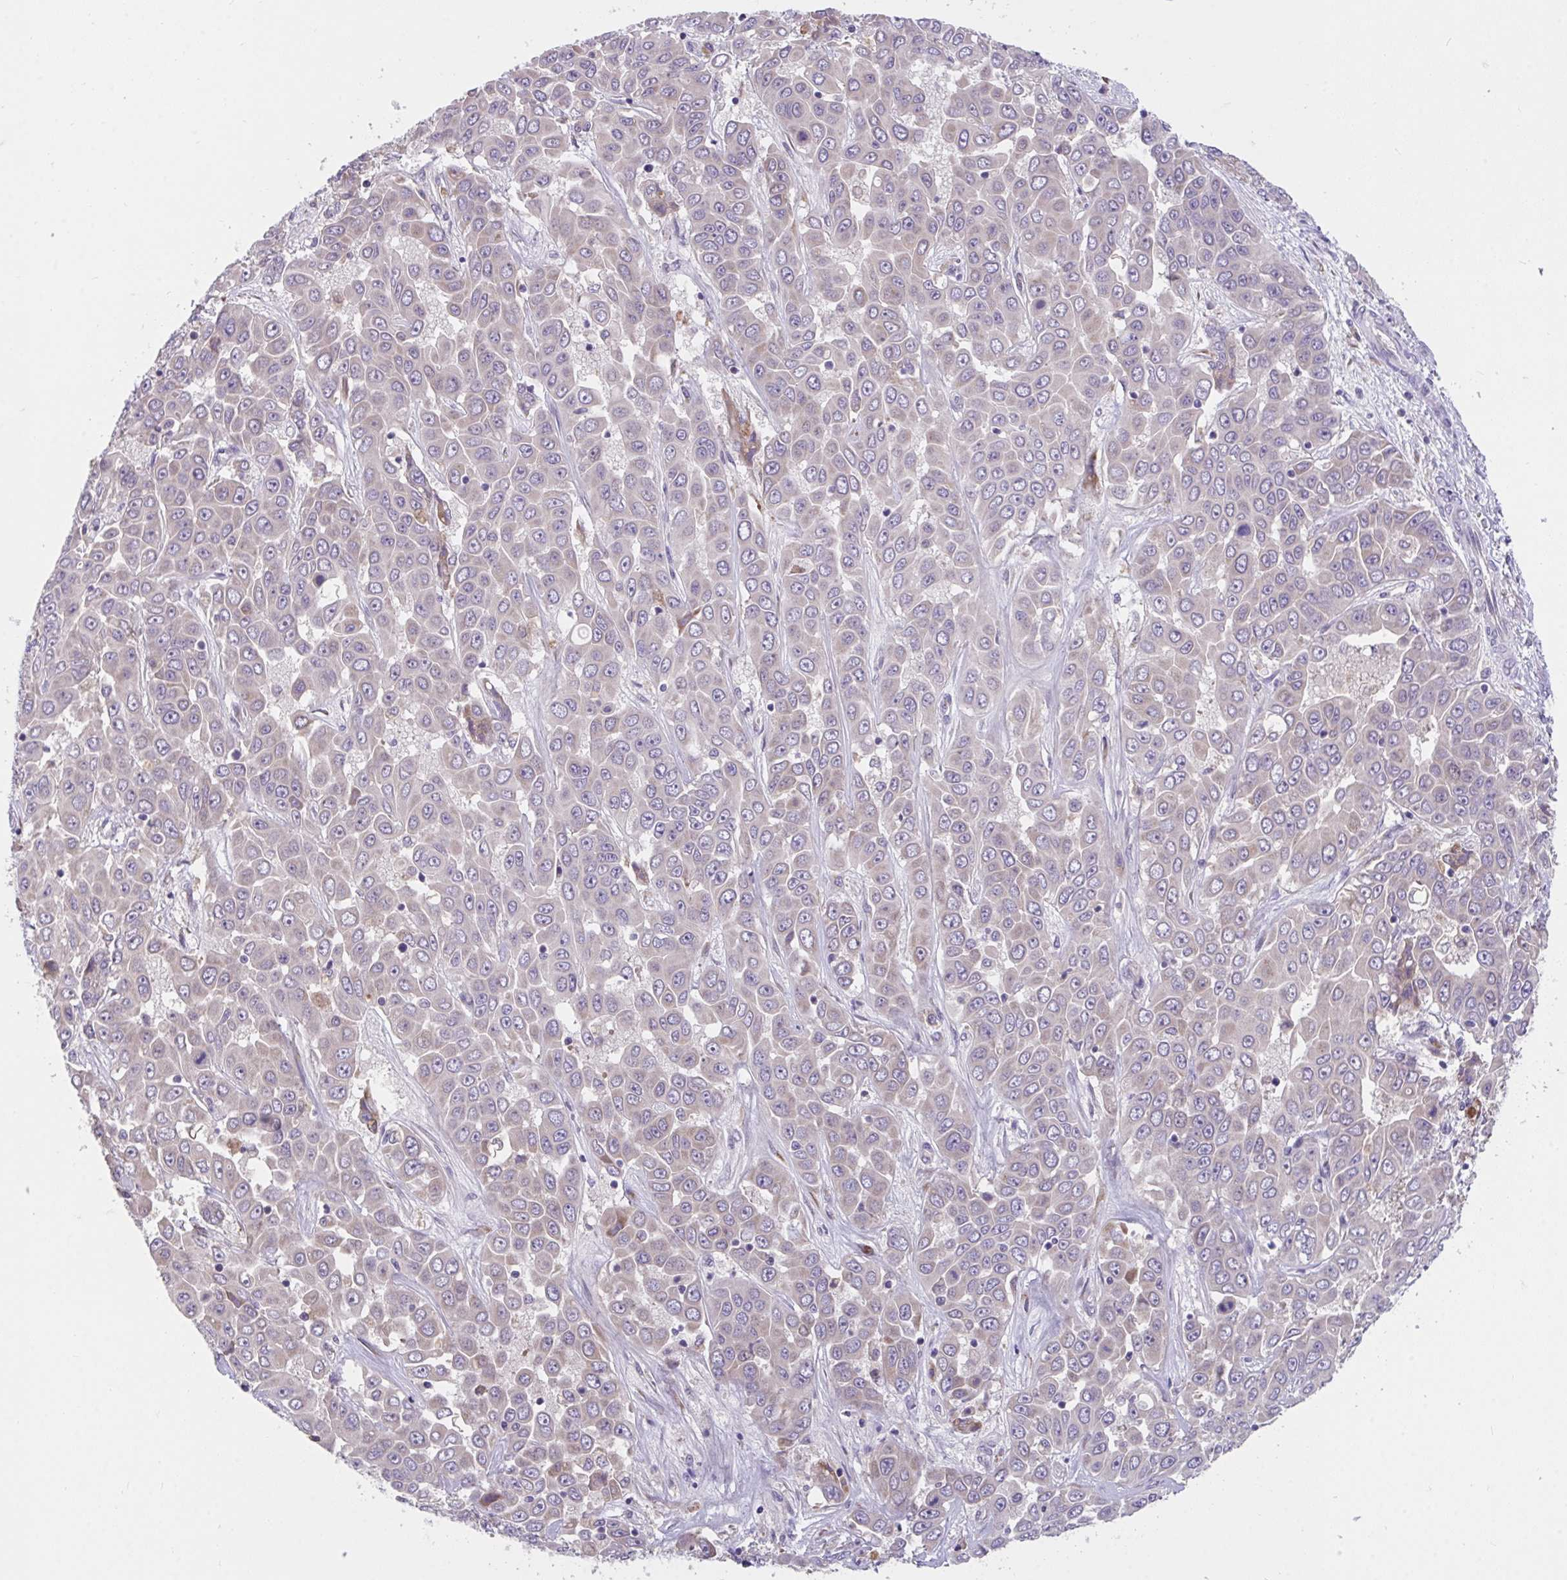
{"staining": {"intensity": "weak", "quantity": "<25%", "location": "cytoplasmic/membranous"}, "tissue": "liver cancer", "cell_type": "Tumor cells", "image_type": "cancer", "snomed": [{"axis": "morphology", "description": "Cholangiocarcinoma"}, {"axis": "topography", "description": "Liver"}], "caption": "The micrograph reveals no staining of tumor cells in cholangiocarcinoma (liver).", "gene": "SUSD4", "patient": {"sex": "female", "age": 52}}